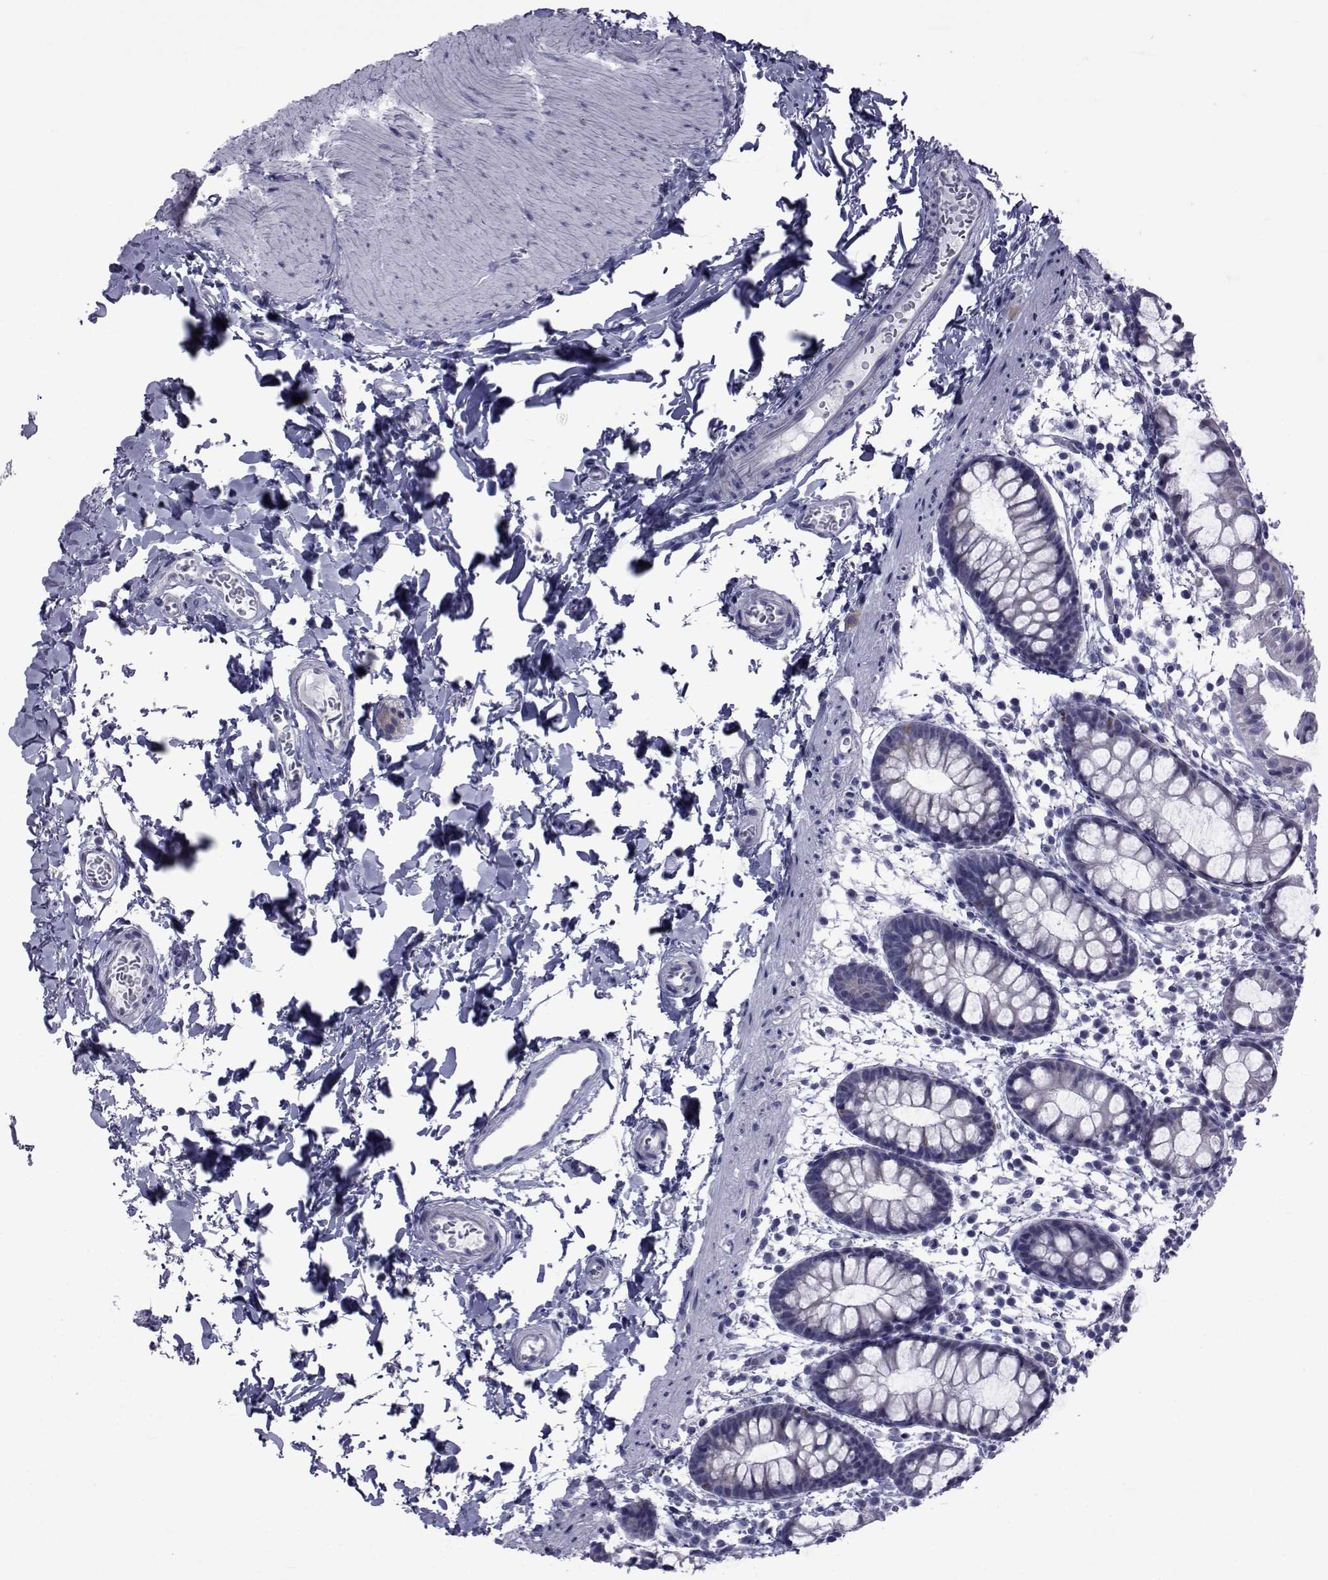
{"staining": {"intensity": "negative", "quantity": "none", "location": "none"}, "tissue": "rectum", "cell_type": "Glandular cells", "image_type": "normal", "snomed": [{"axis": "morphology", "description": "Normal tissue, NOS"}, {"axis": "topography", "description": "Rectum"}], "caption": "An immunohistochemistry image of normal rectum is shown. There is no staining in glandular cells of rectum. (DAB (3,3'-diaminobenzidine) IHC visualized using brightfield microscopy, high magnification).", "gene": "GKAP1", "patient": {"sex": "male", "age": 57}}